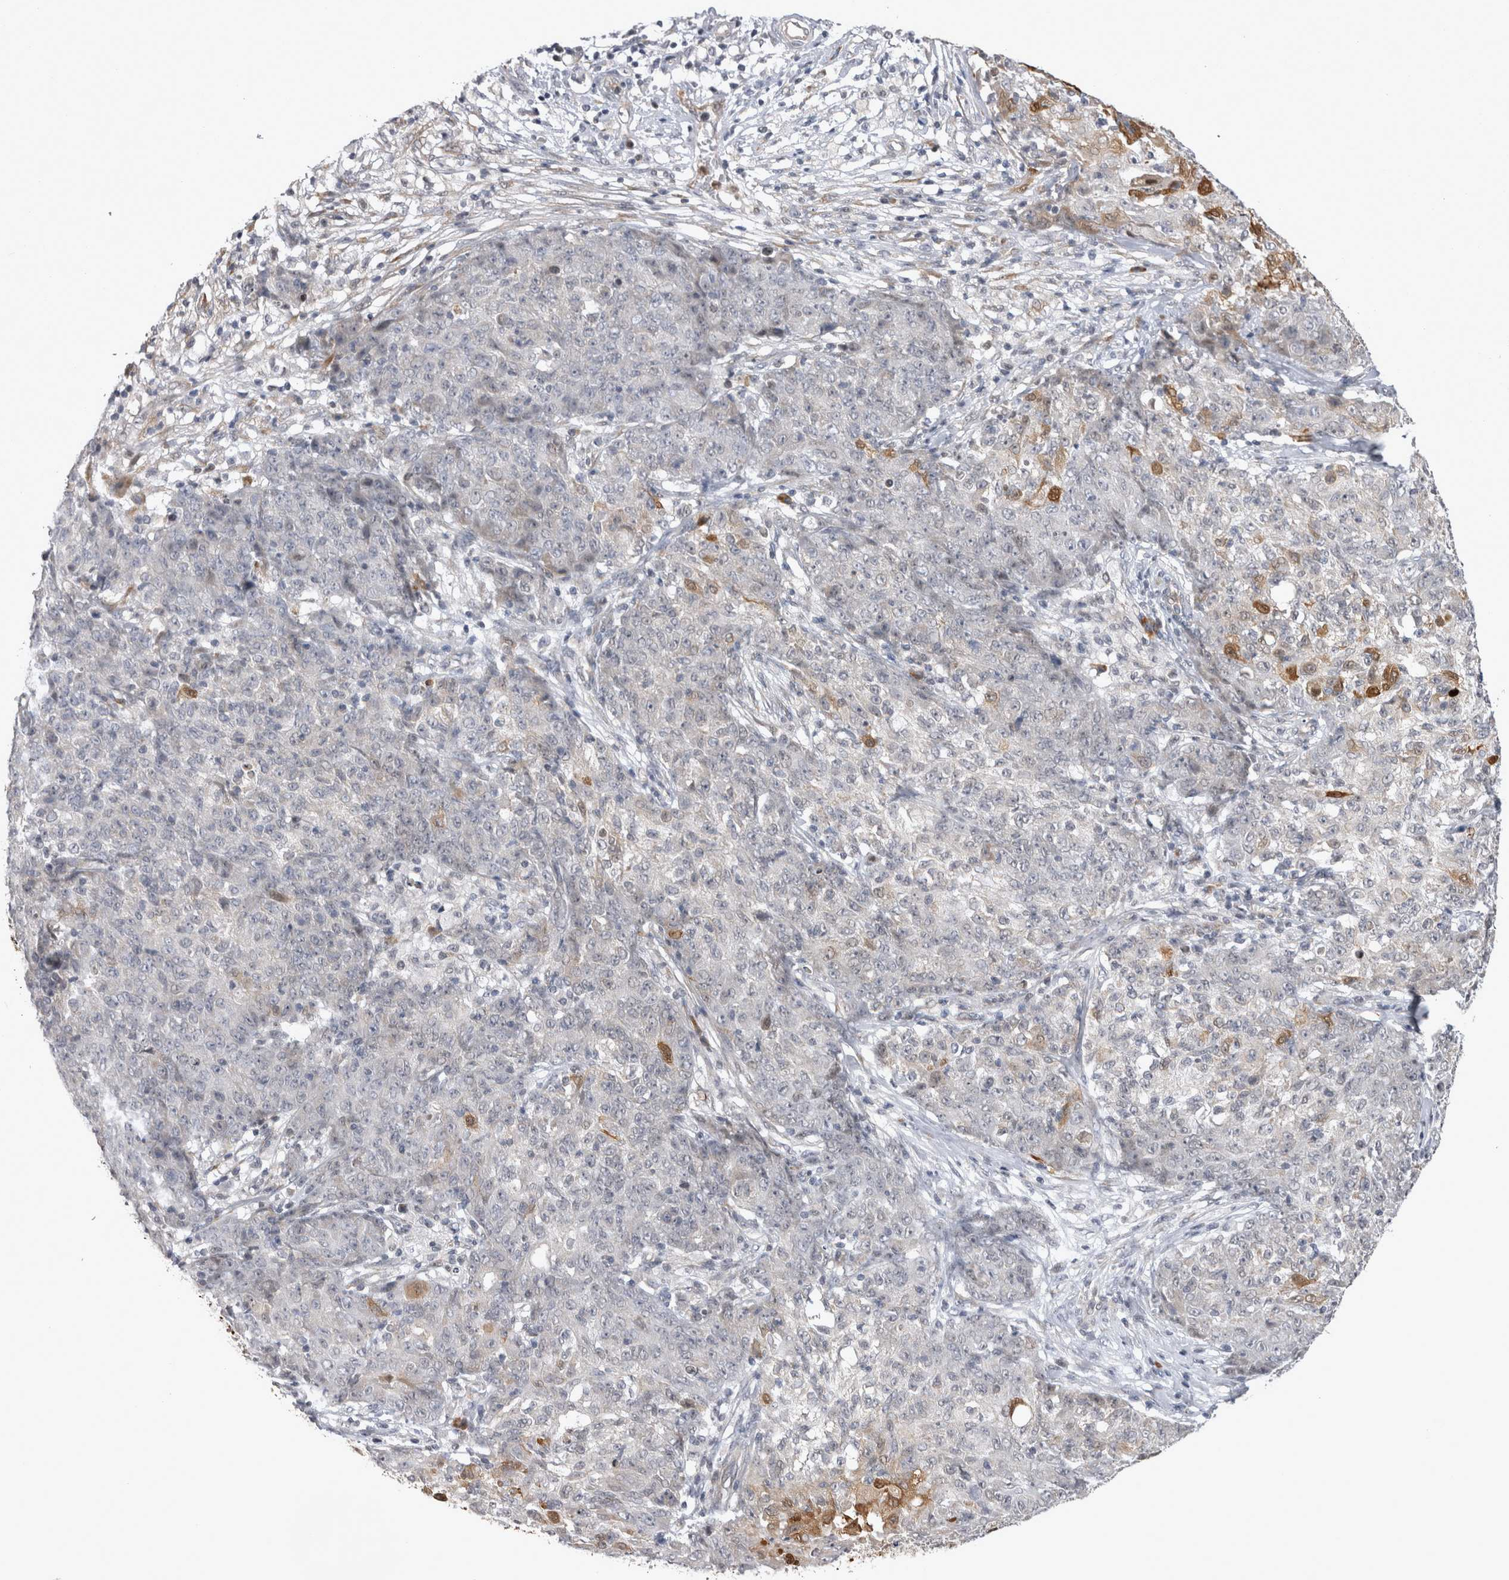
{"staining": {"intensity": "negative", "quantity": "none", "location": "none"}, "tissue": "ovarian cancer", "cell_type": "Tumor cells", "image_type": "cancer", "snomed": [{"axis": "morphology", "description": "Carcinoma, endometroid"}, {"axis": "topography", "description": "Ovary"}], "caption": "Tumor cells are negative for brown protein staining in ovarian endometroid carcinoma.", "gene": "CHIC2", "patient": {"sex": "female", "age": 42}}